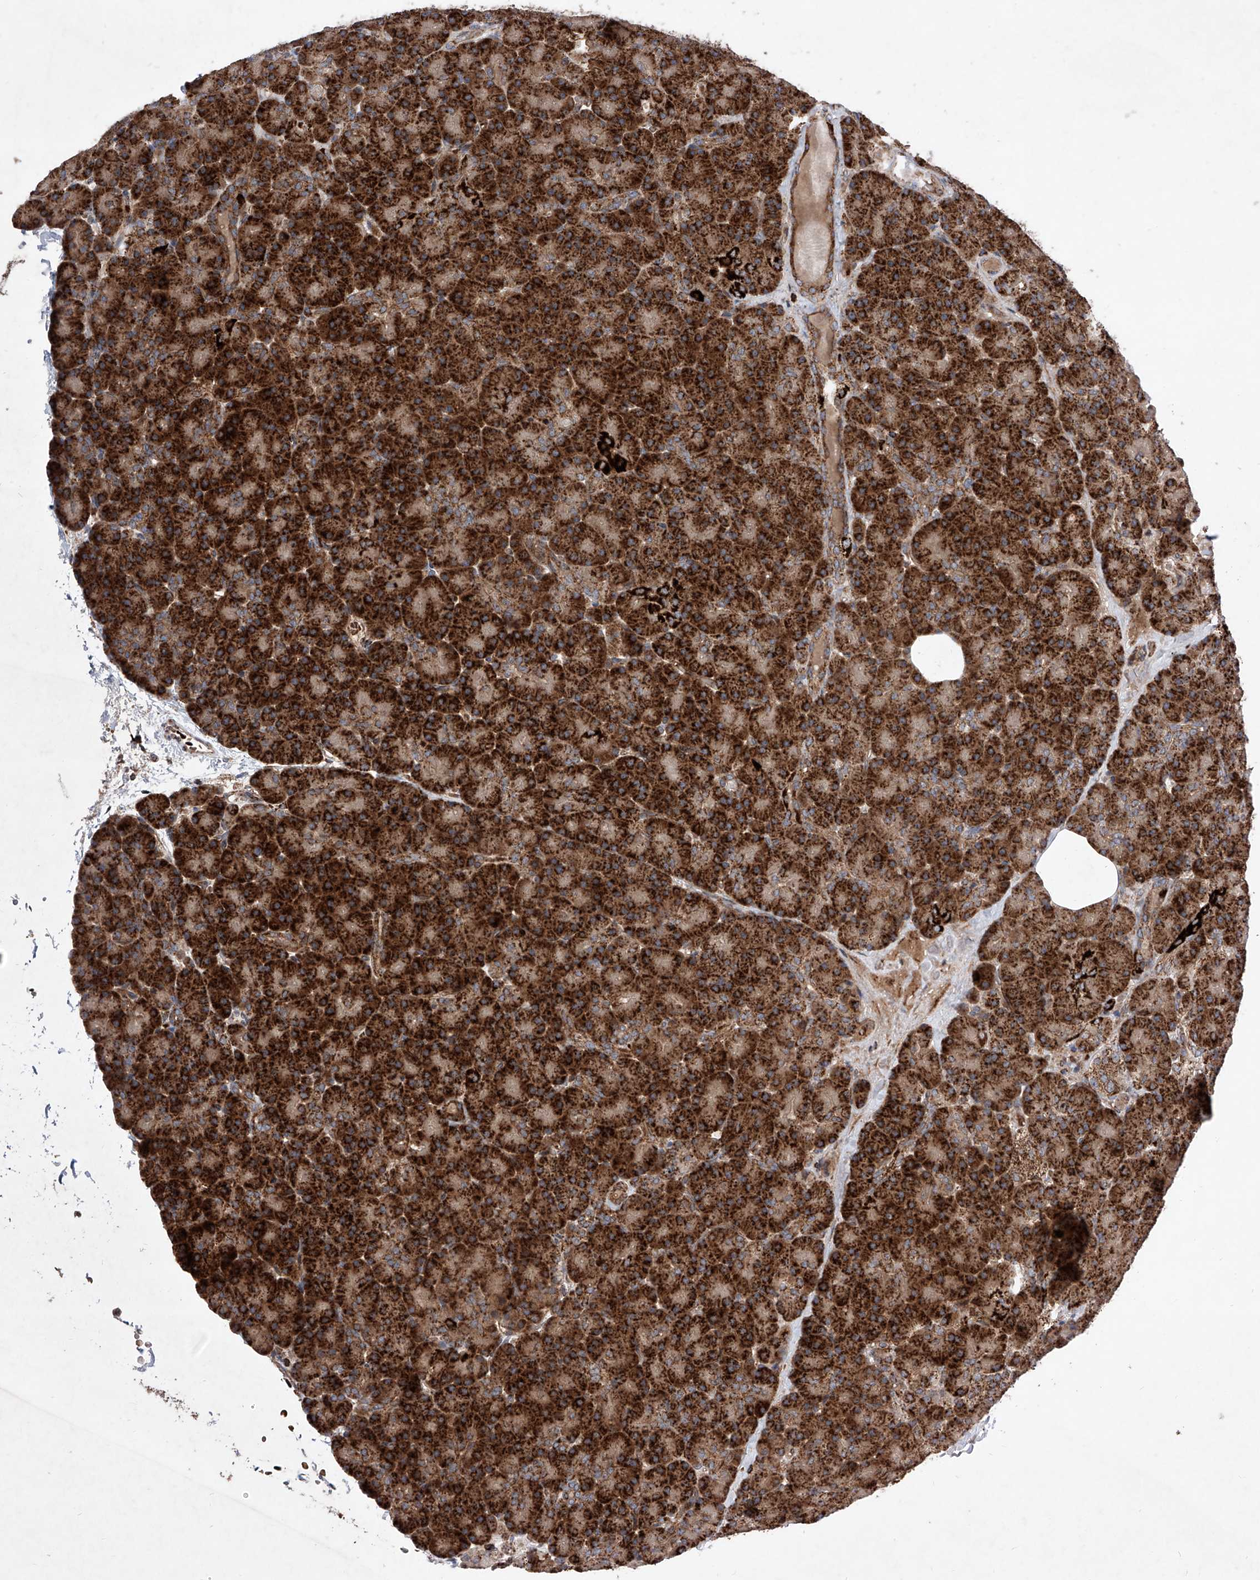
{"staining": {"intensity": "strong", "quantity": ">75%", "location": "cytoplasmic/membranous"}, "tissue": "pancreas", "cell_type": "Exocrine glandular cells", "image_type": "normal", "snomed": [{"axis": "morphology", "description": "Normal tissue, NOS"}, {"axis": "topography", "description": "Pancreas"}], "caption": "DAB (3,3'-diaminobenzidine) immunohistochemical staining of normal human pancreas displays strong cytoplasmic/membranous protein staining in about >75% of exocrine glandular cells.", "gene": "SEMA6A", "patient": {"sex": "female", "age": 43}}